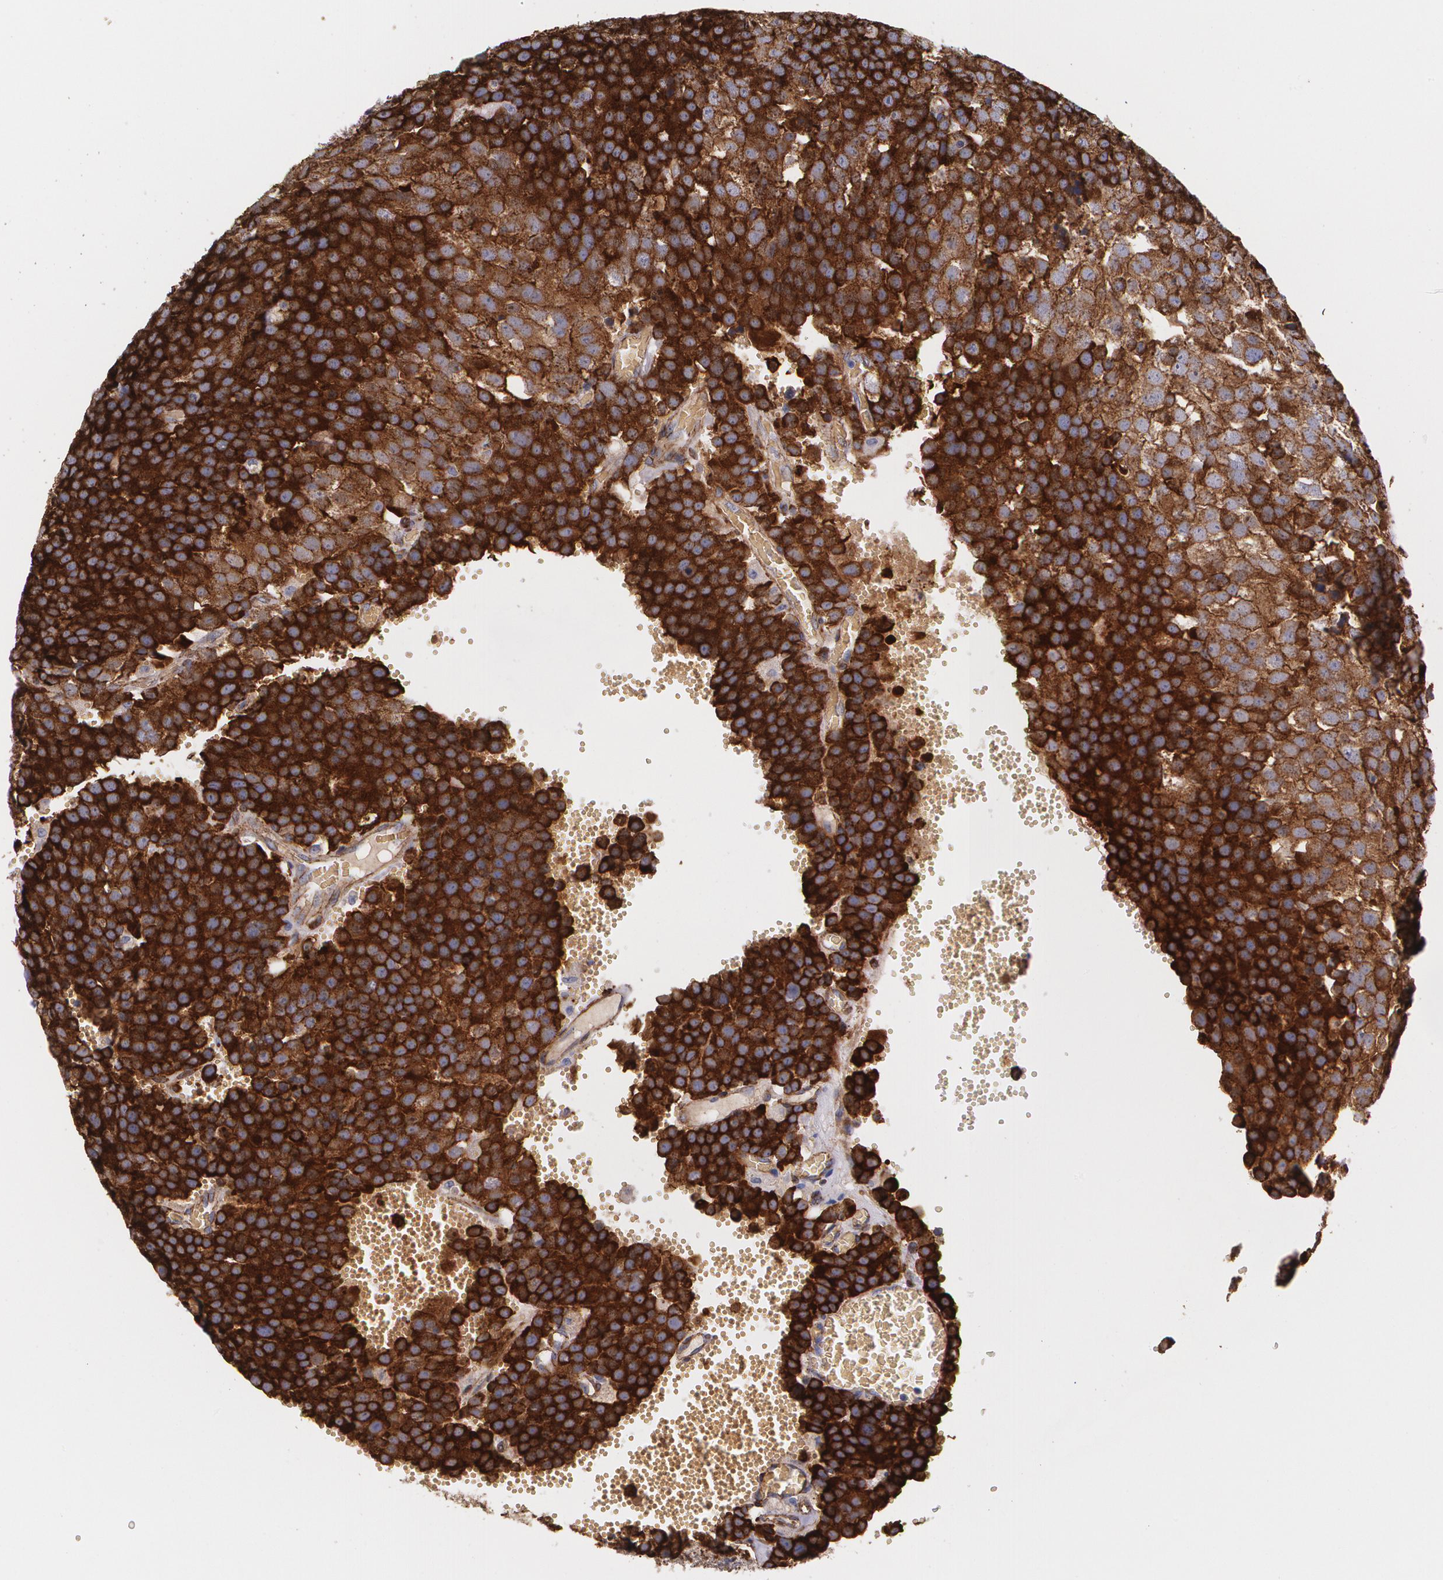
{"staining": {"intensity": "strong", "quantity": ">75%", "location": "cytoplasmic/membranous"}, "tissue": "testis cancer", "cell_type": "Tumor cells", "image_type": "cancer", "snomed": [{"axis": "morphology", "description": "Seminoma, NOS"}, {"axis": "topography", "description": "Testis"}], "caption": "Testis cancer stained with a protein marker displays strong staining in tumor cells.", "gene": "TJP1", "patient": {"sex": "male", "age": 71}}